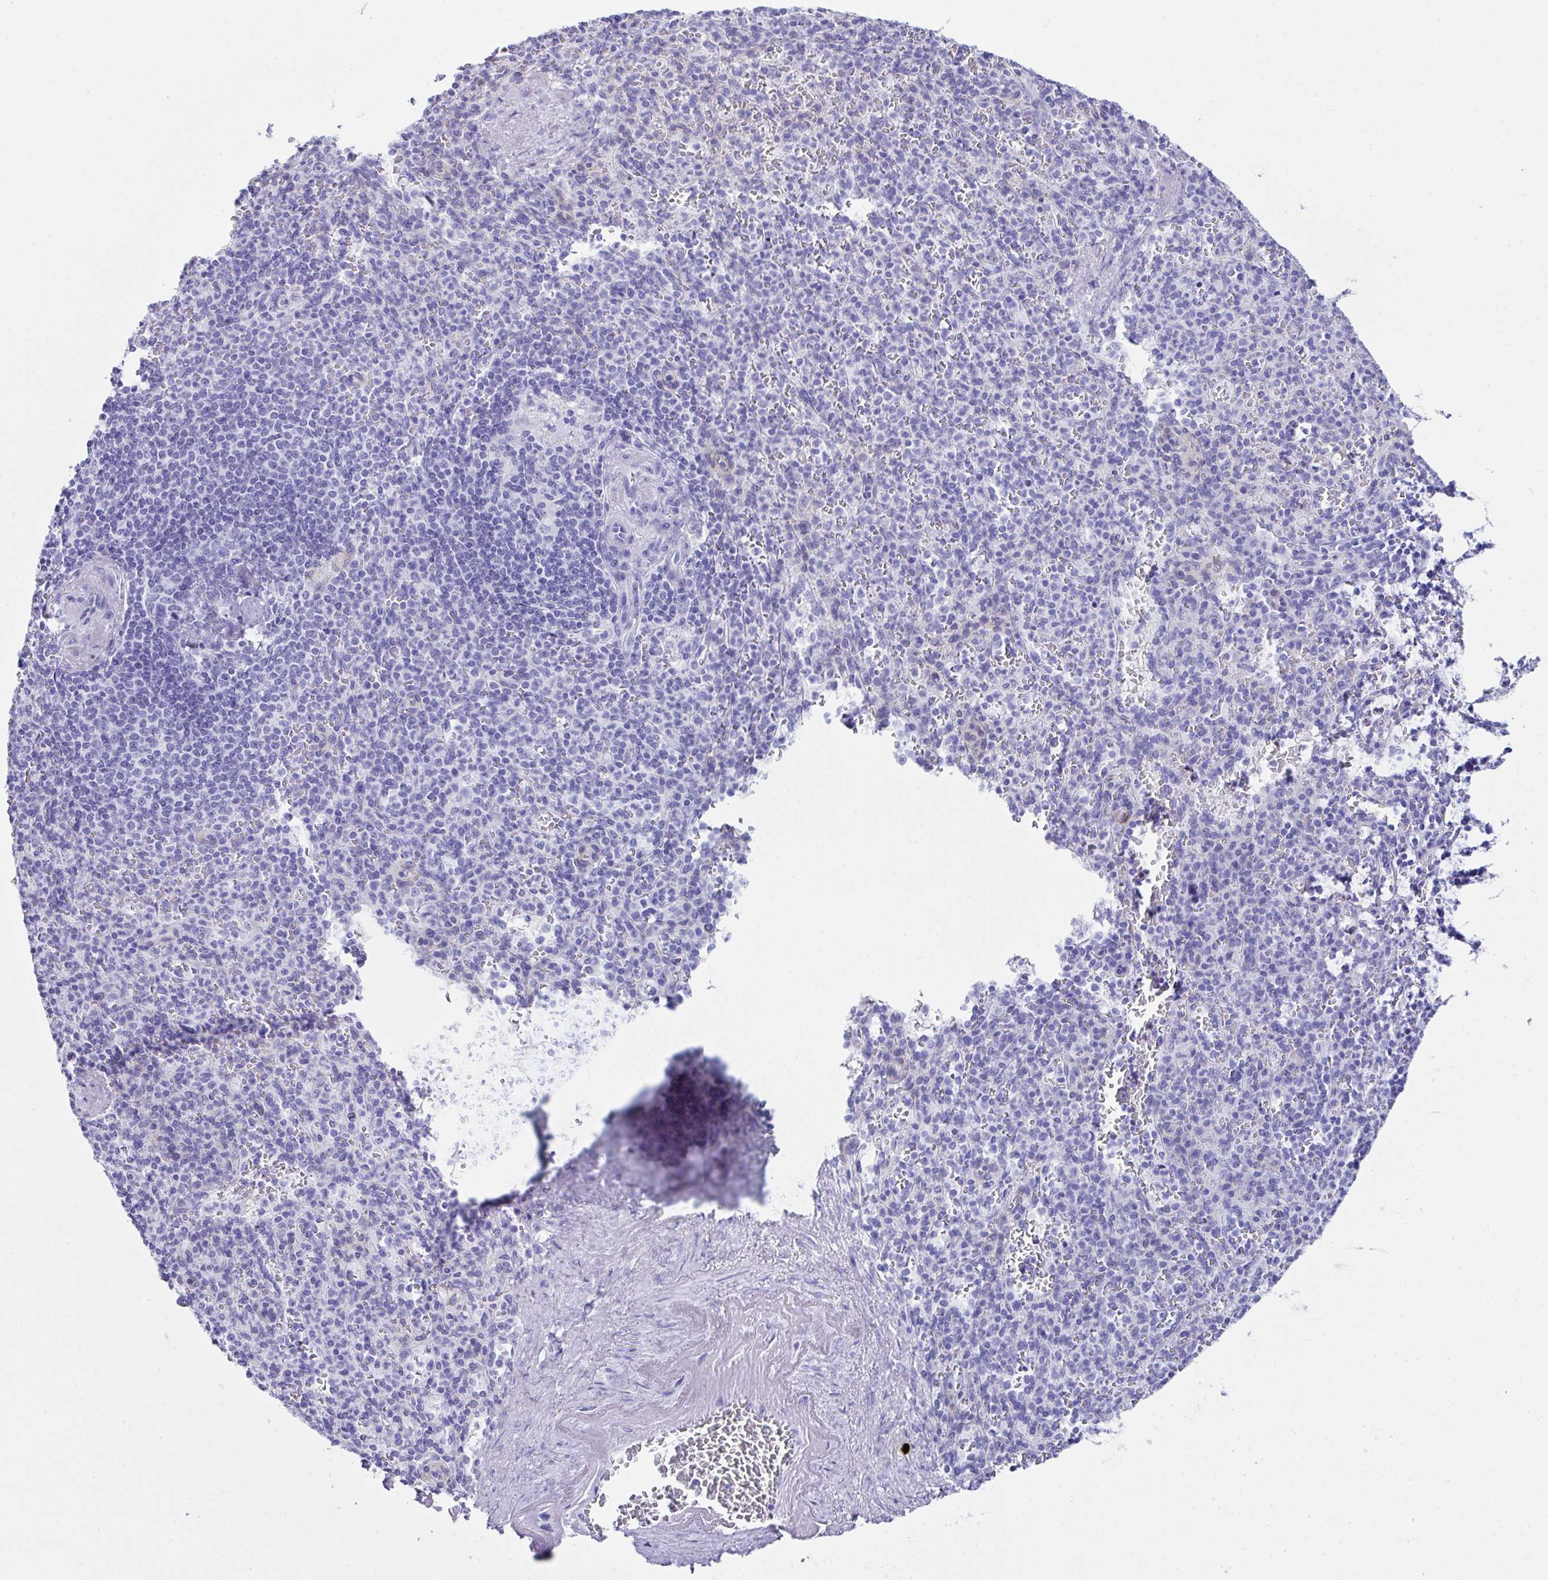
{"staining": {"intensity": "negative", "quantity": "none", "location": "none"}, "tissue": "spleen", "cell_type": "Cells in red pulp", "image_type": "normal", "snomed": [{"axis": "morphology", "description": "Normal tissue, NOS"}, {"axis": "topography", "description": "Spleen"}], "caption": "IHC micrograph of benign spleen: human spleen stained with DAB (3,3'-diaminobenzidine) exhibits no significant protein positivity in cells in red pulp. (Stains: DAB IHC with hematoxylin counter stain, Microscopy: brightfield microscopy at high magnification).", "gene": "LGALS4", "patient": {"sex": "female", "age": 74}}